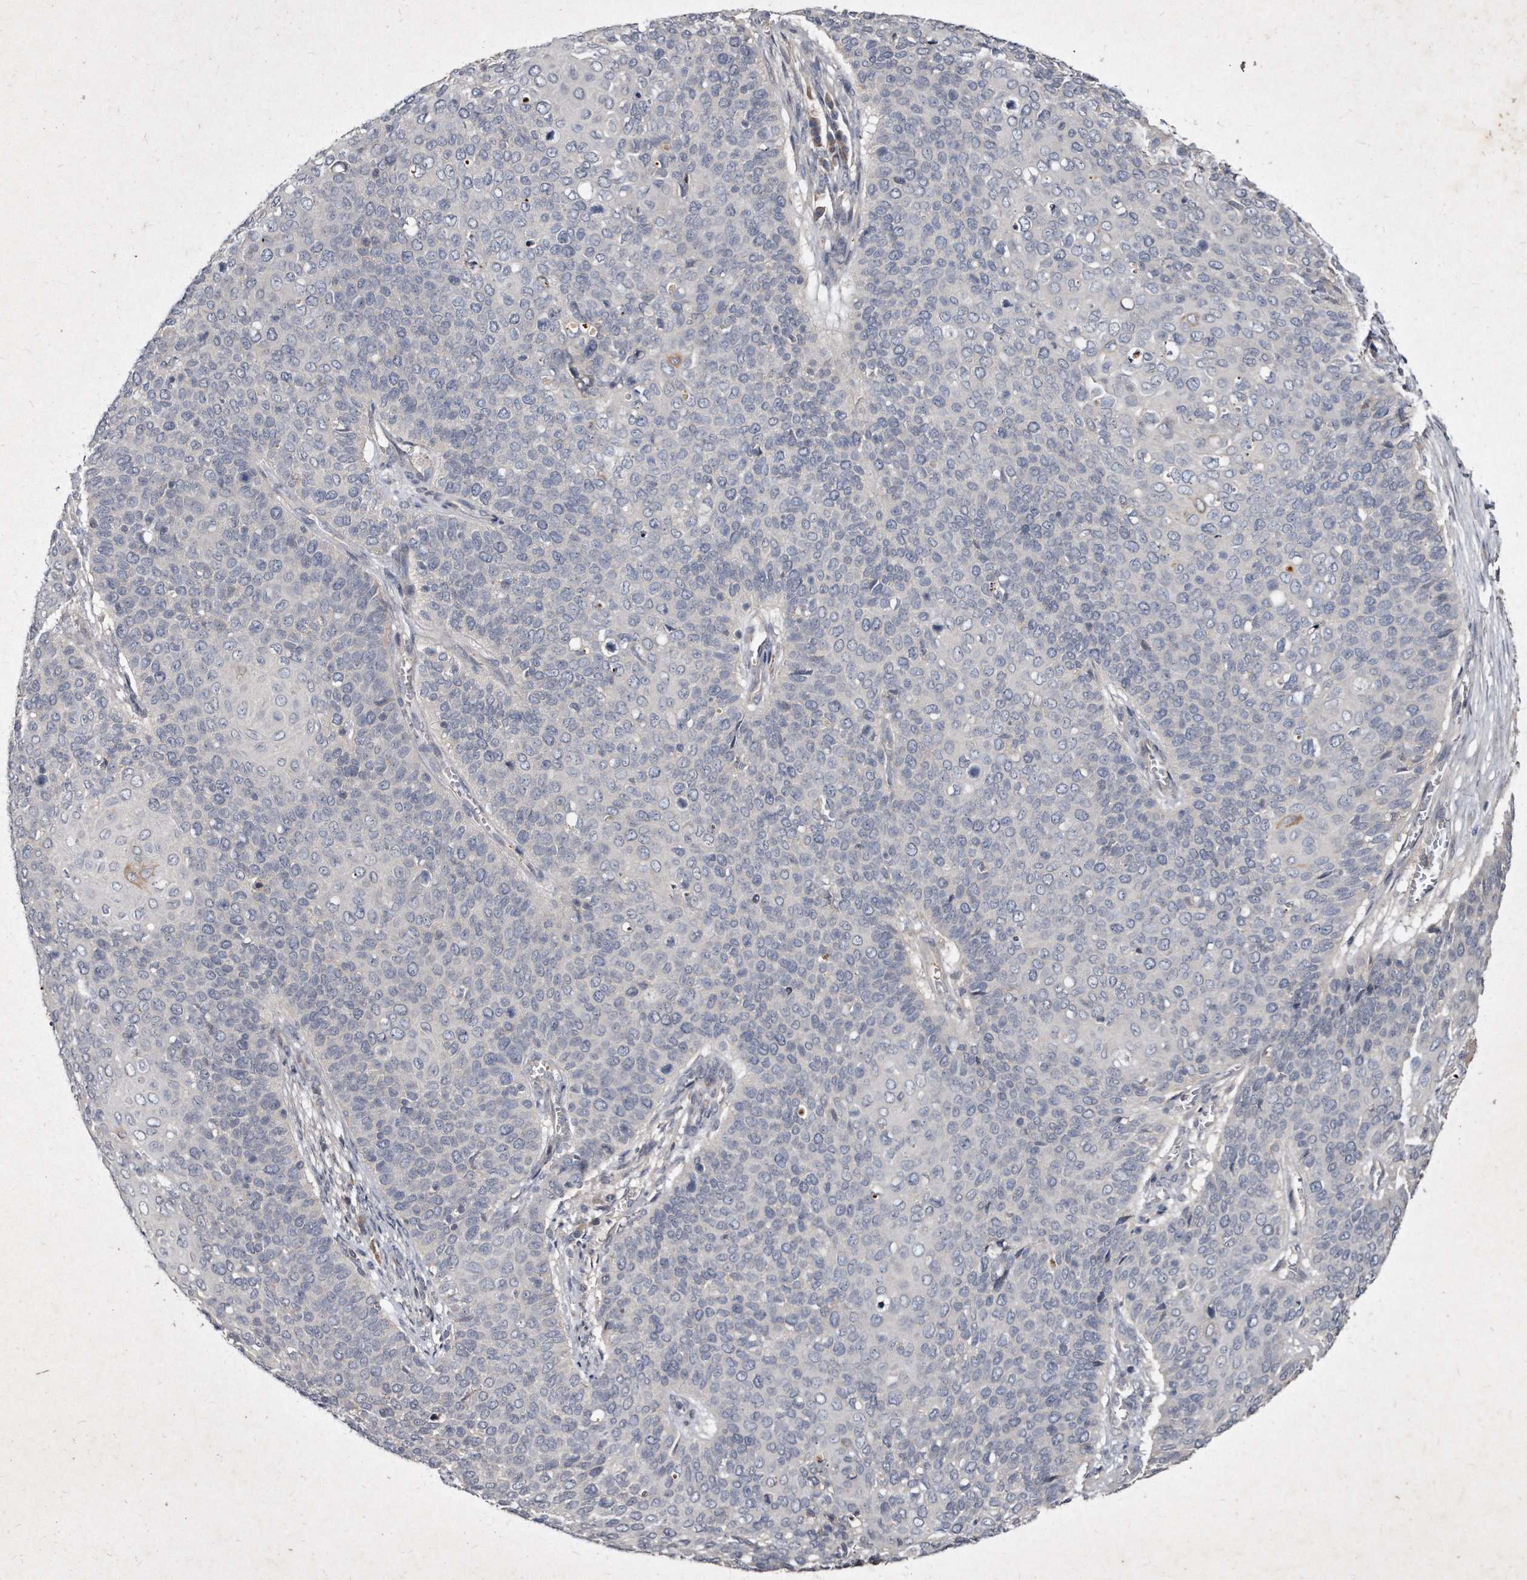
{"staining": {"intensity": "negative", "quantity": "none", "location": "none"}, "tissue": "cervical cancer", "cell_type": "Tumor cells", "image_type": "cancer", "snomed": [{"axis": "morphology", "description": "Squamous cell carcinoma, NOS"}, {"axis": "topography", "description": "Cervix"}], "caption": "The immunohistochemistry histopathology image has no significant staining in tumor cells of cervical squamous cell carcinoma tissue.", "gene": "KLHDC3", "patient": {"sex": "female", "age": 39}}